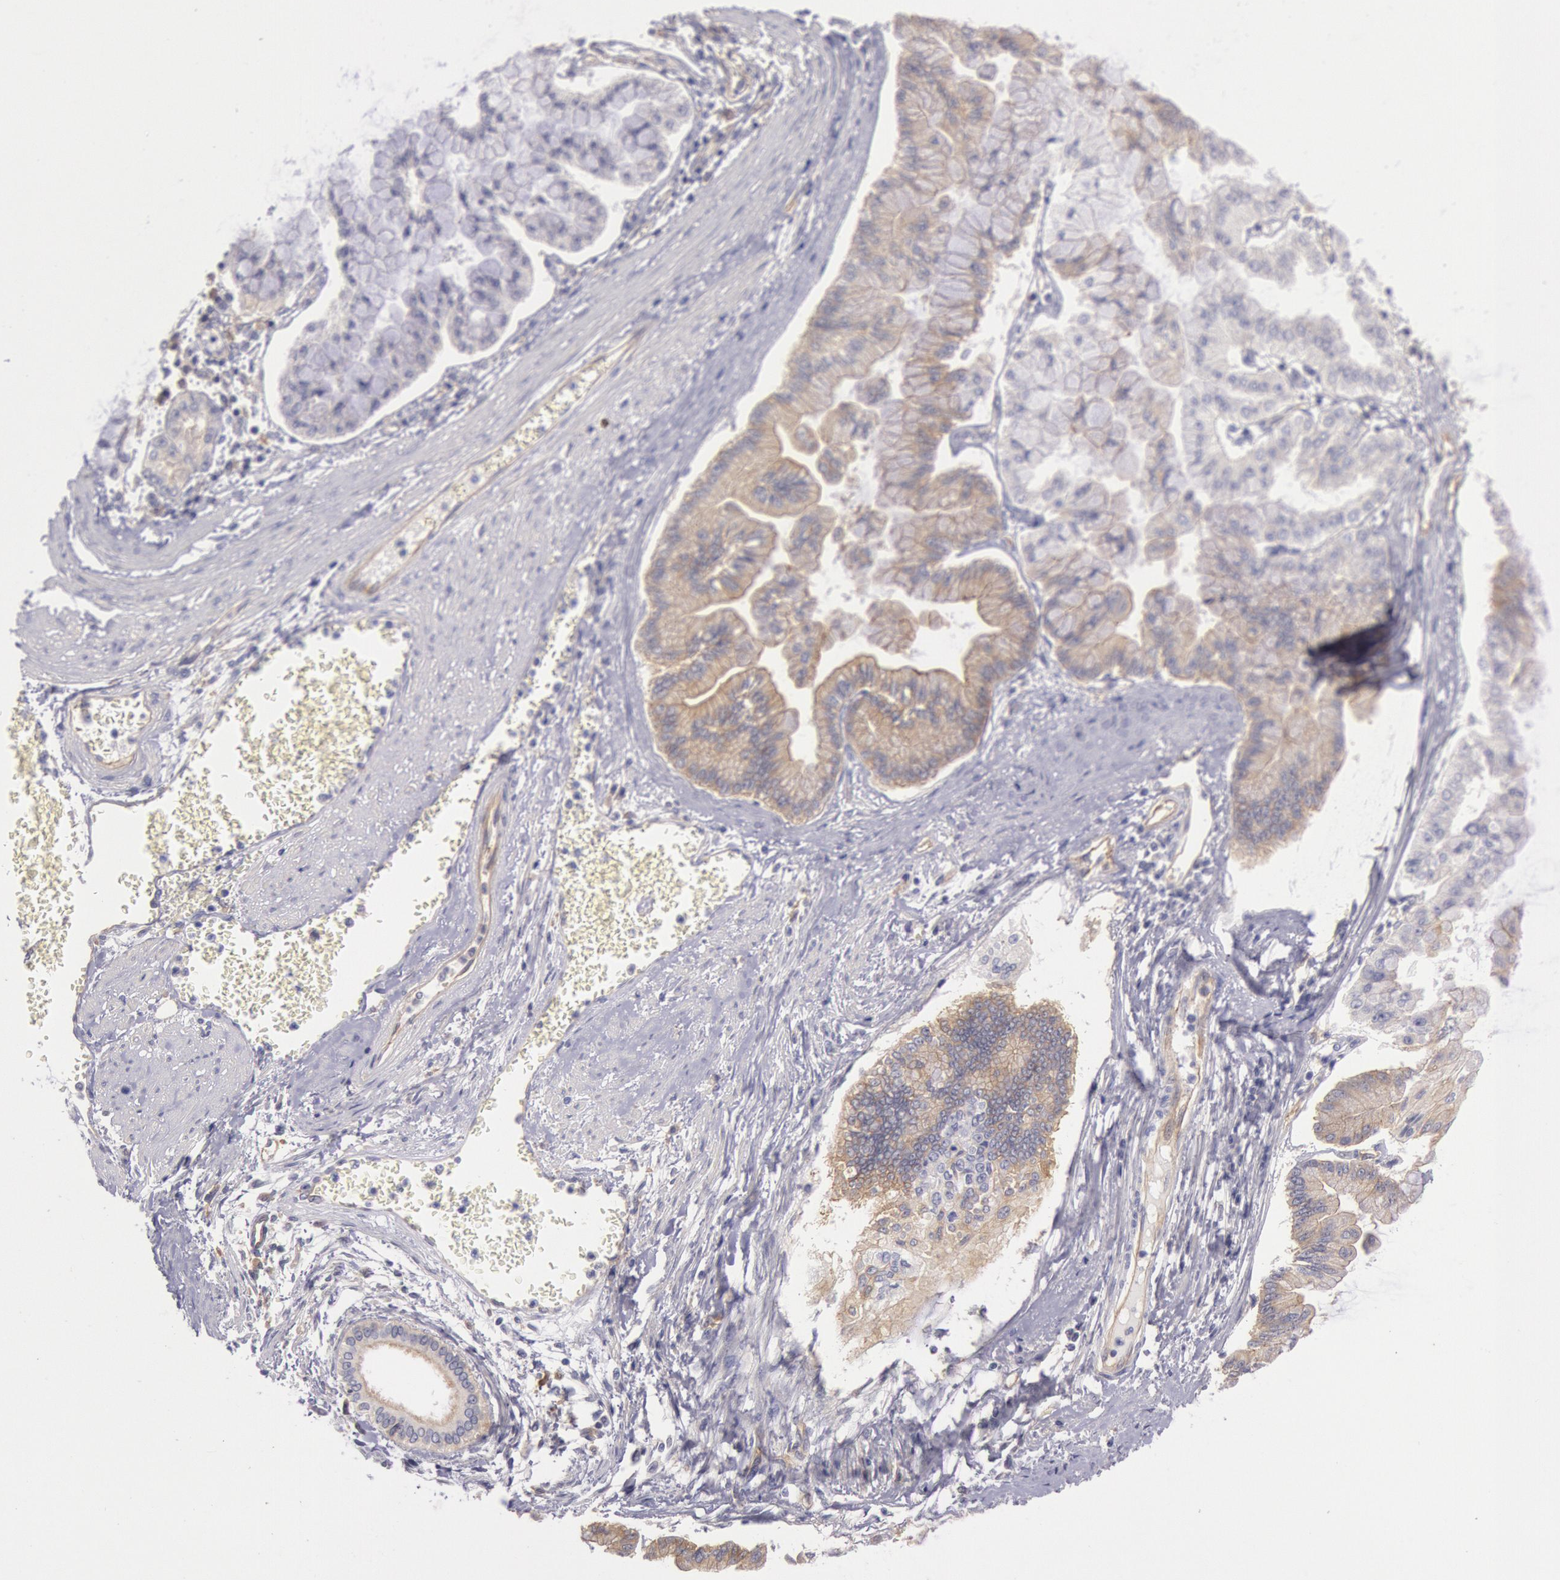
{"staining": {"intensity": "weak", "quantity": "25%-75%", "location": "cytoplasmic/membranous"}, "tissue": "liver cancer", "cell_type": "Tumor cells", "image_type": "cancer", "snomed": [{"axis": "morphology", "description": "Cholangiocarcinoma"}, {"axis": "topography", "description": "Liver"}], "caption": "A brown stain shows weak cytoplasmic/membranous expression of a protein in cholangiocarcinoma (liver) tumor cells.", "gene": "MYO5A", "patient": {"sex": "female", "age": 79}}